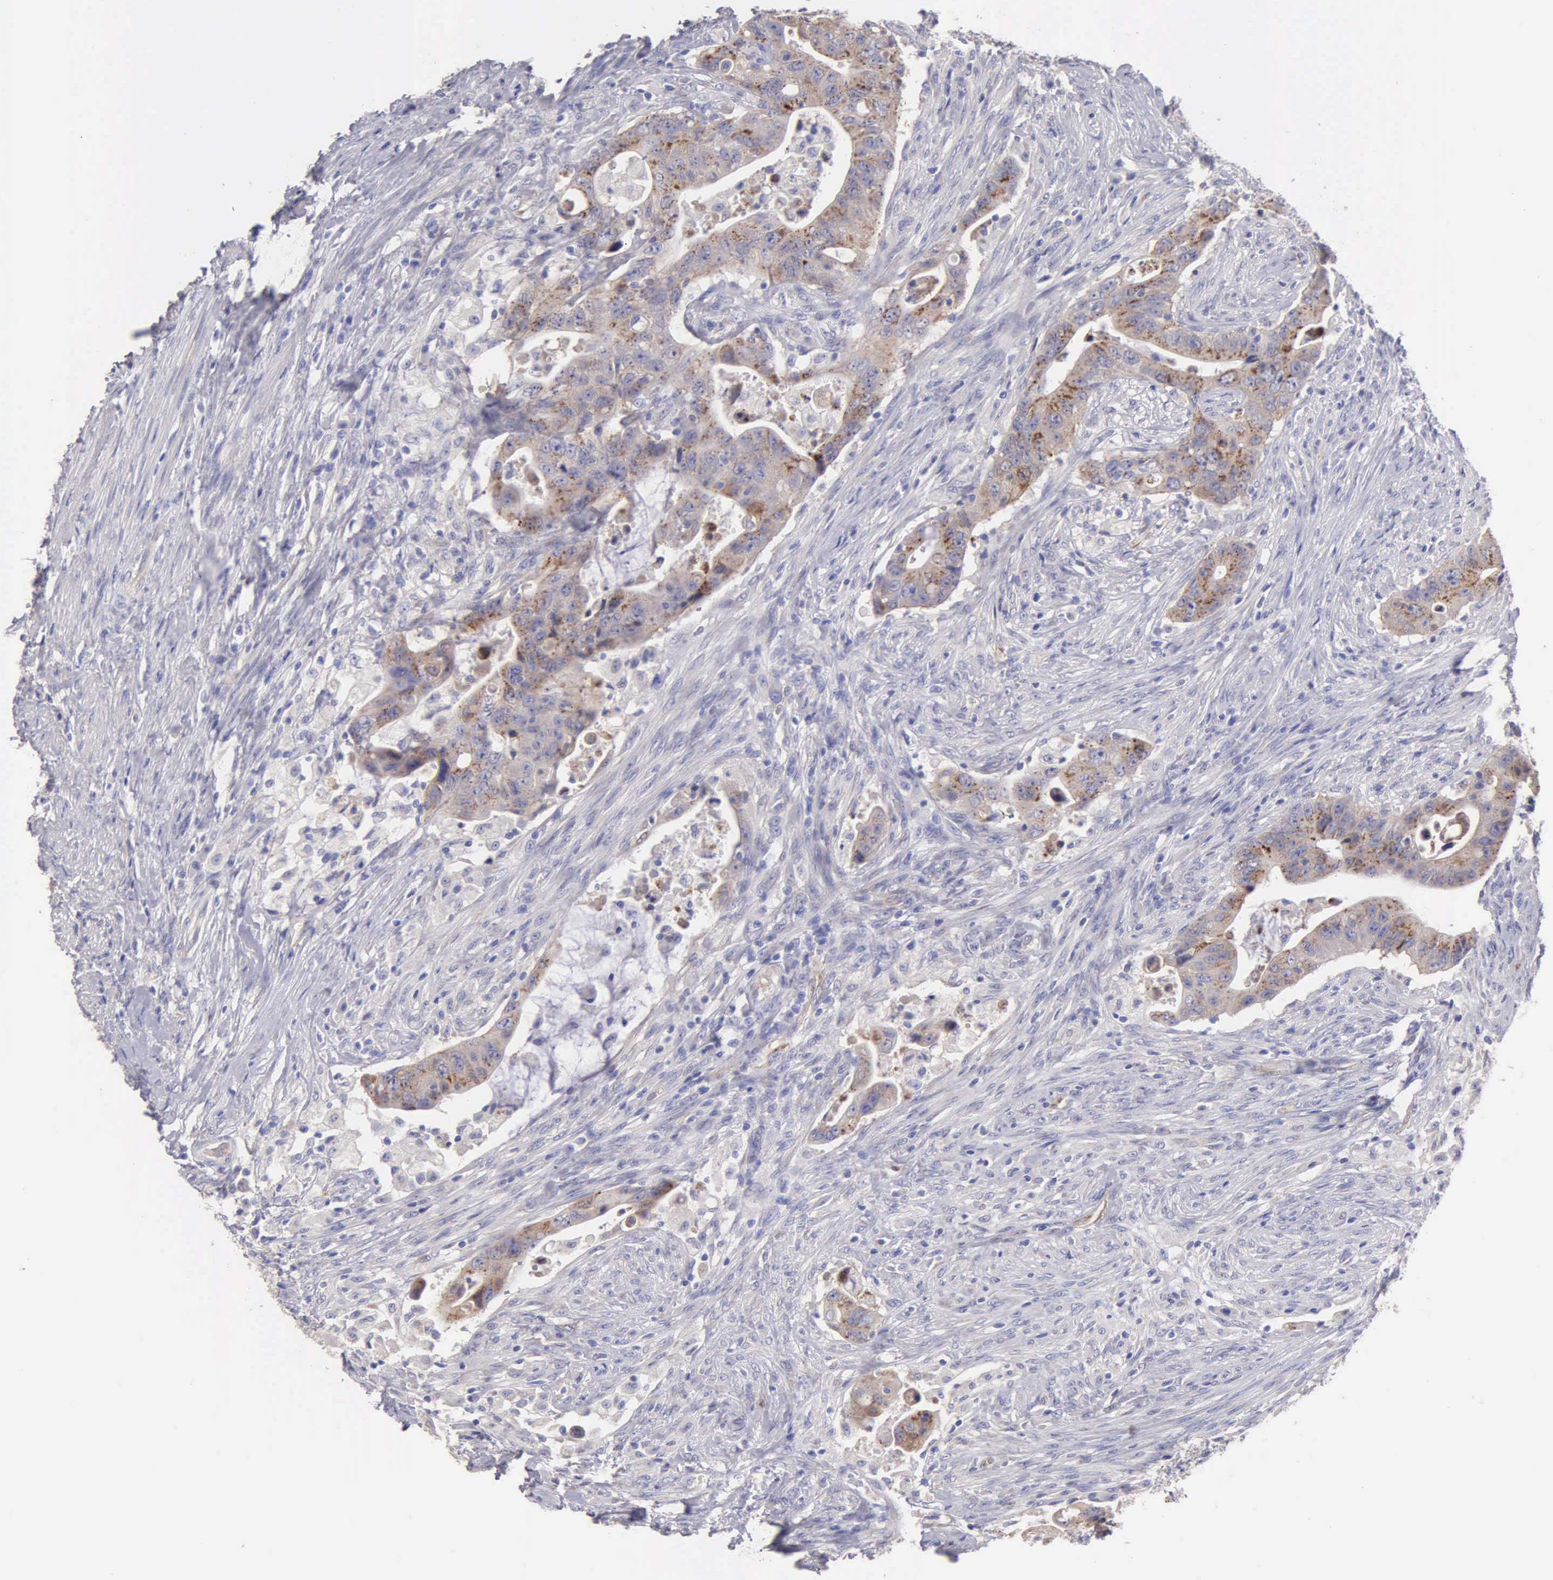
{"staining": {"intensity": "moderate", "quantity": "25%-75%", "location": "cytoplasmic/membranous"}, "tissue": "colorectal cancer", "cell_type": "Tumor cells", "image_type": "cancer", "snomed": [{"axis": "morphology", "description": "Adenocarcinoma, NOS"}, {"axis": "topography", "description": "Rectum"}], "caption": "A high-resolution micrograph shows immunohistochemistry (IHC) staining of colorectal cancer, which displays moderate cytoplasmic/membranous staining in approximately 25%-75% of tumor cells.", "gene": "APP", "patient": {"sex": "female", "age": 71}}